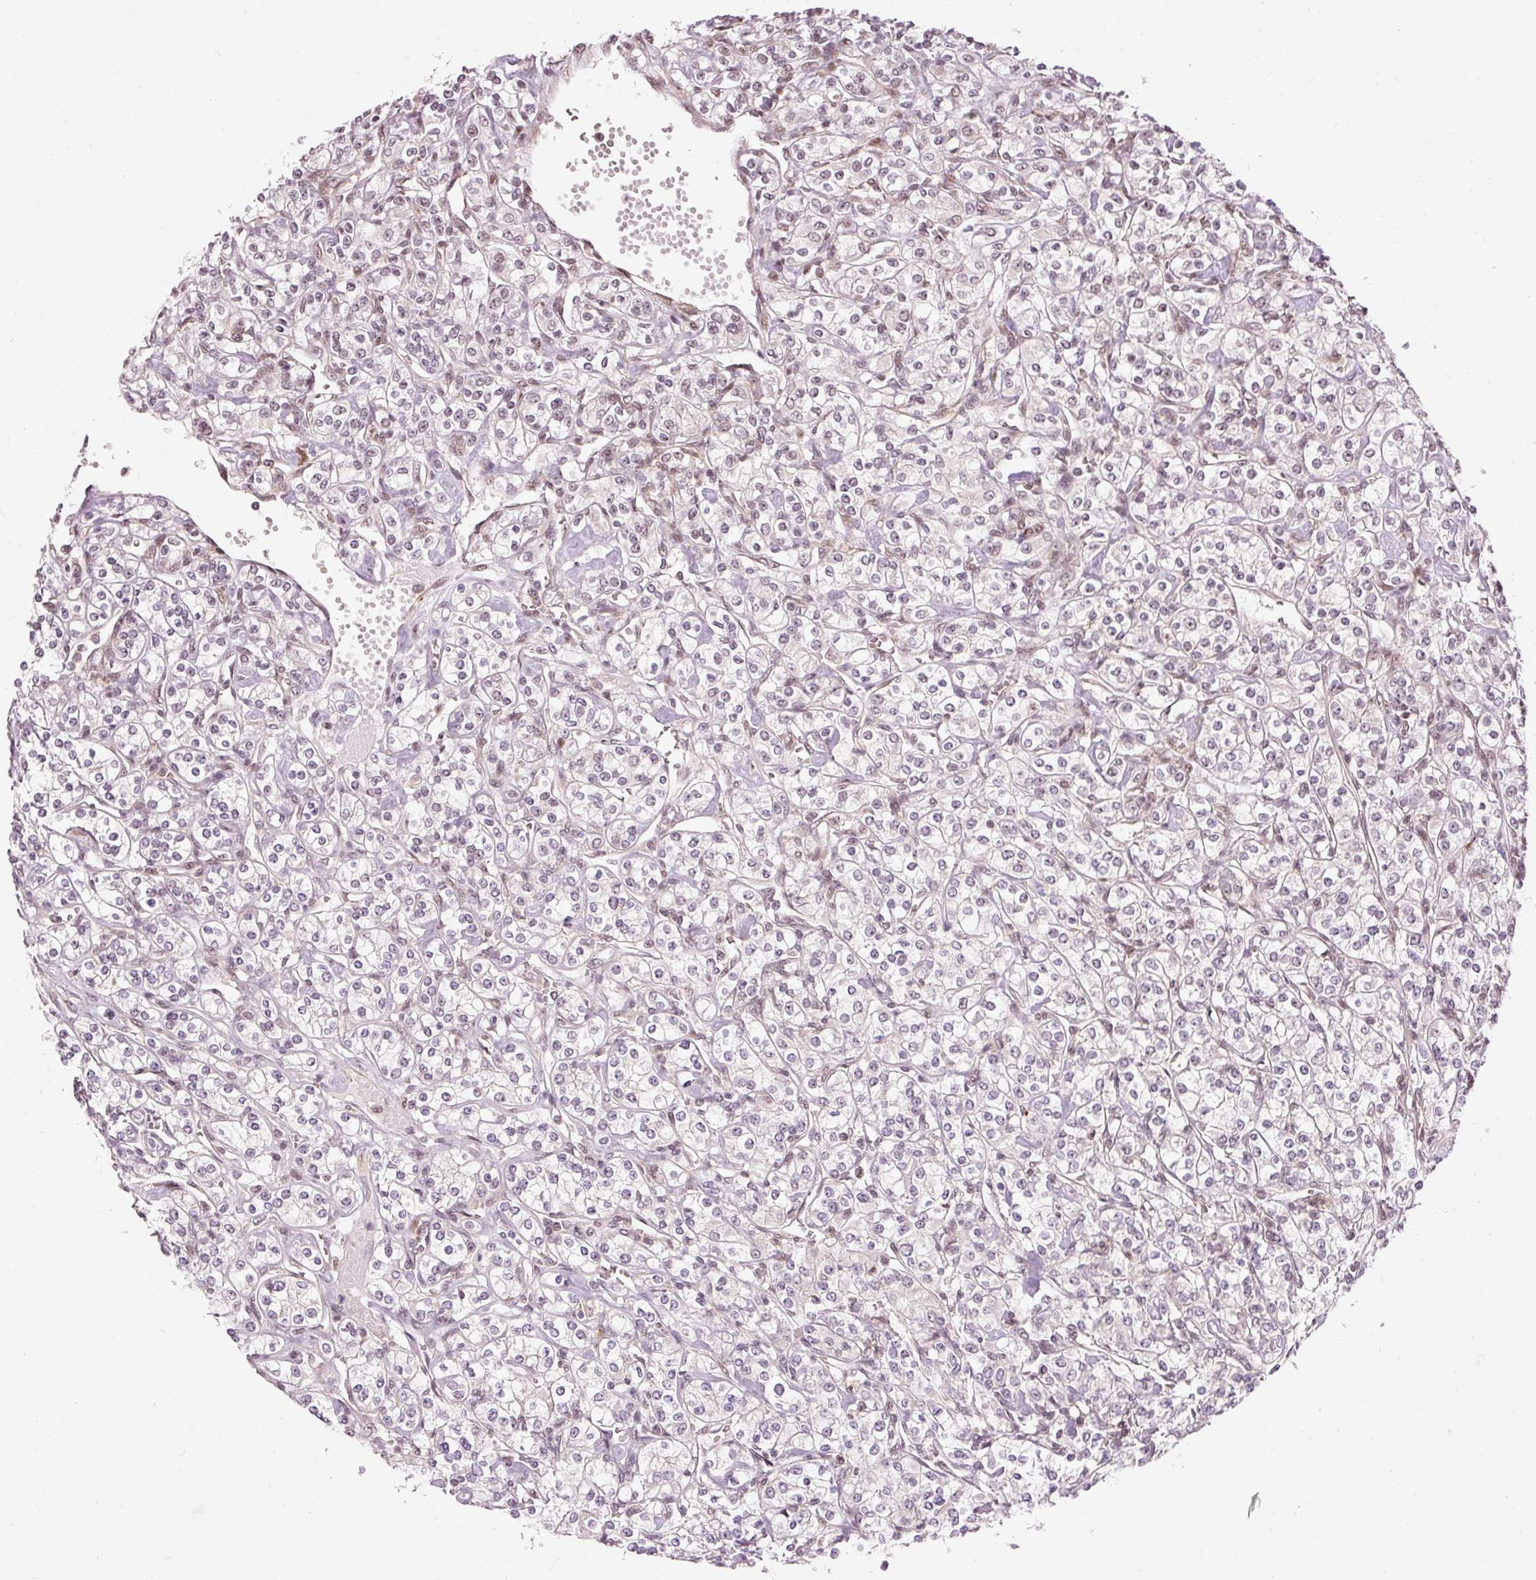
{"staining": {"intensity": "negative", "quantity": "none", "location": "none"}, "tissue": "renal cancer", "cell_type": "Tumor cells", "image_type": "cancer", "snomed": [{"axis": "morphology", "description": "Adenocarcinoma, NOS"}, {"axis": "topography", "description": "Kidney"}], "caption": "Renal cancer (adenocarcinoma) was stained to show a protein in brown. There is no significant expression in tumor cells.", "gene": "THOC6", "patient": {"sex": "male", "age": 77}}